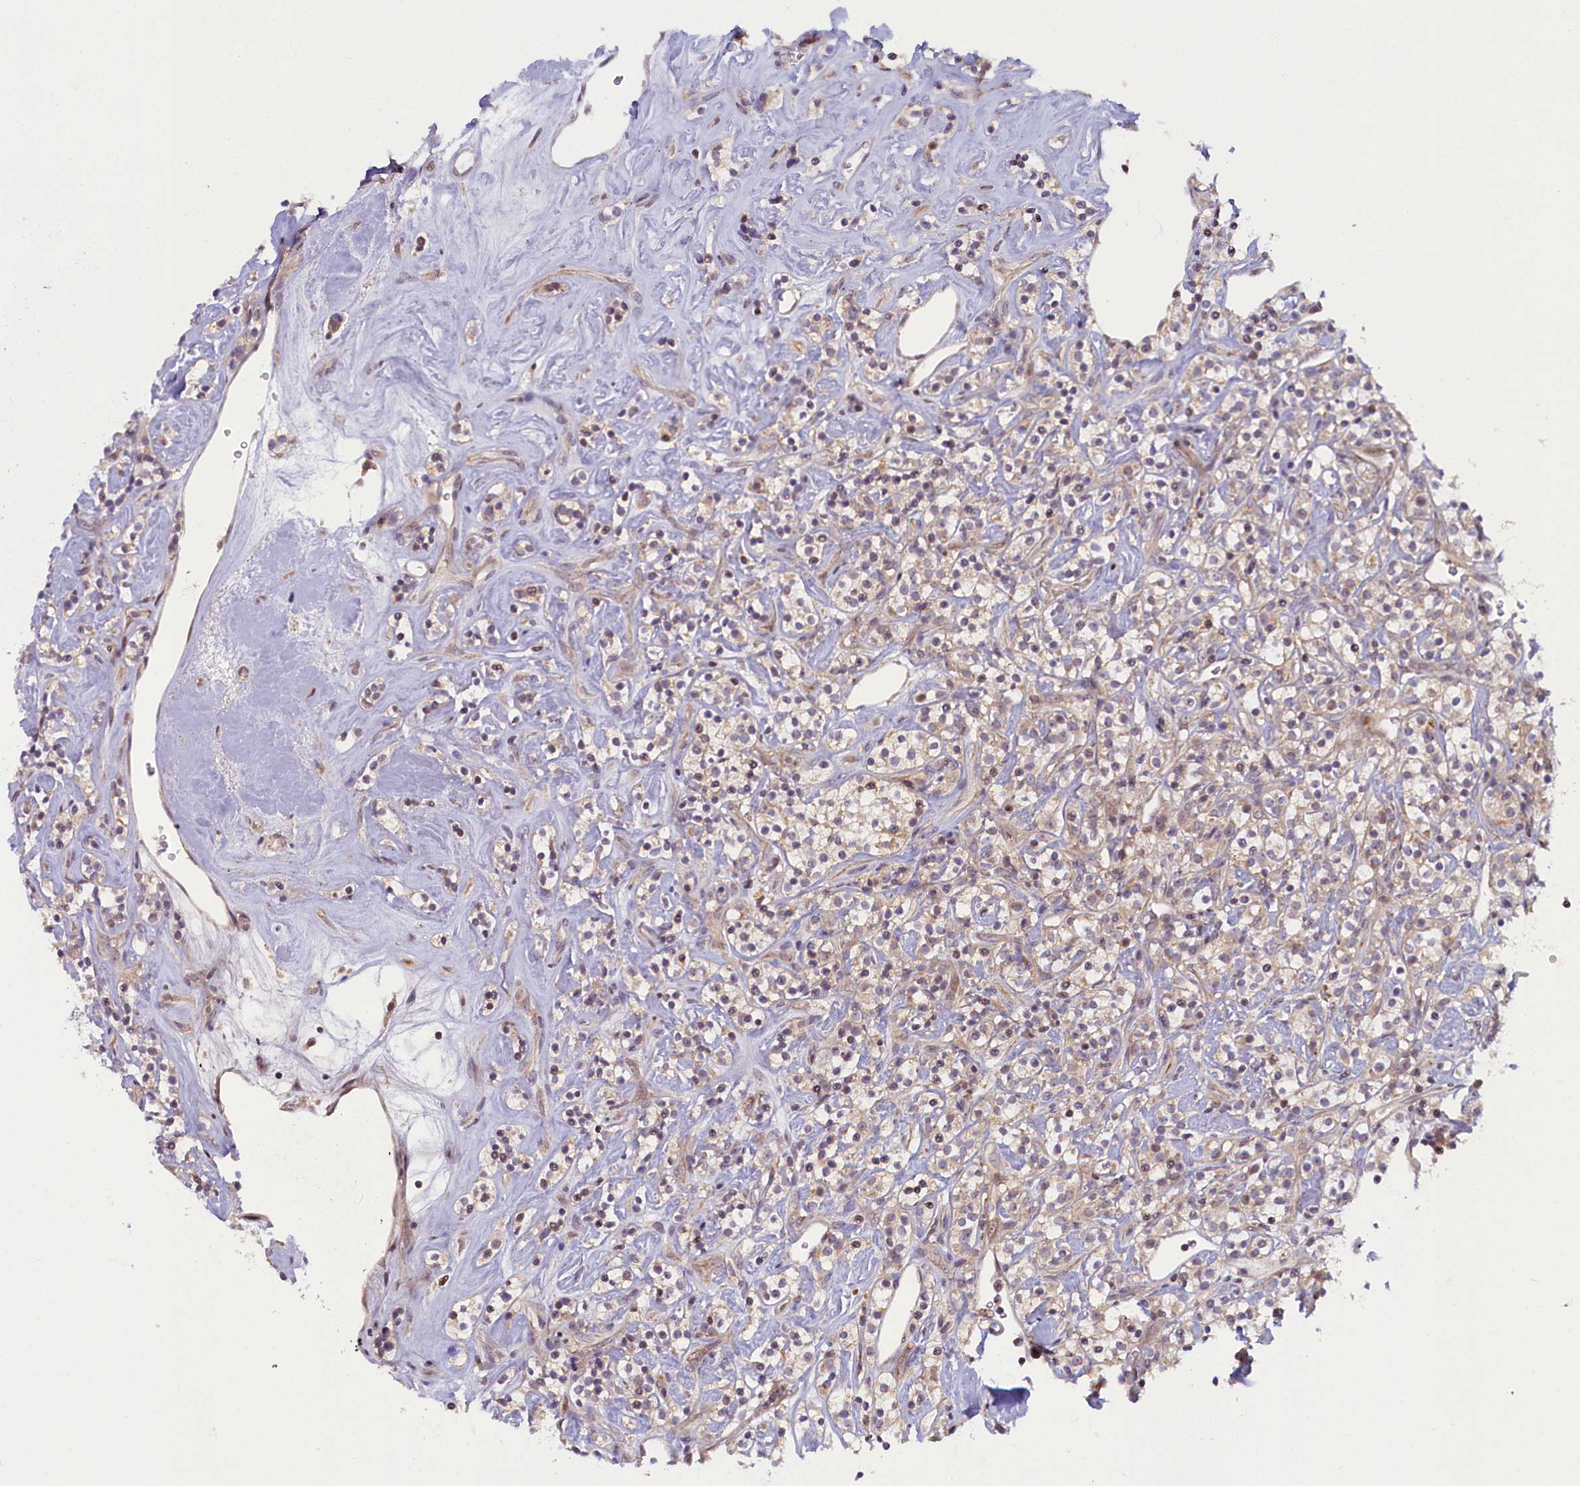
{"staining": {"intensity": "moderate", "quantity": "<25%", "location": "cytoplasmic/membranous"}, "tissue": "renal cancer", "cell_type": "Tumor cells", "image_type": "cancer", "snomed": [{"axis": "morphology", "description": "Adenocarcinoma, NOS"}, {"axis": "topography", "description": "Kidney"}], "caption": "Human adenocarcinoma (renal) stained with a brown dye demonstrates moderate cytoplasmic/membranous positive expression in about <25% of tumor cells.", "gene": "CCL23", "patient": {"sex": "male", "age": 77}}